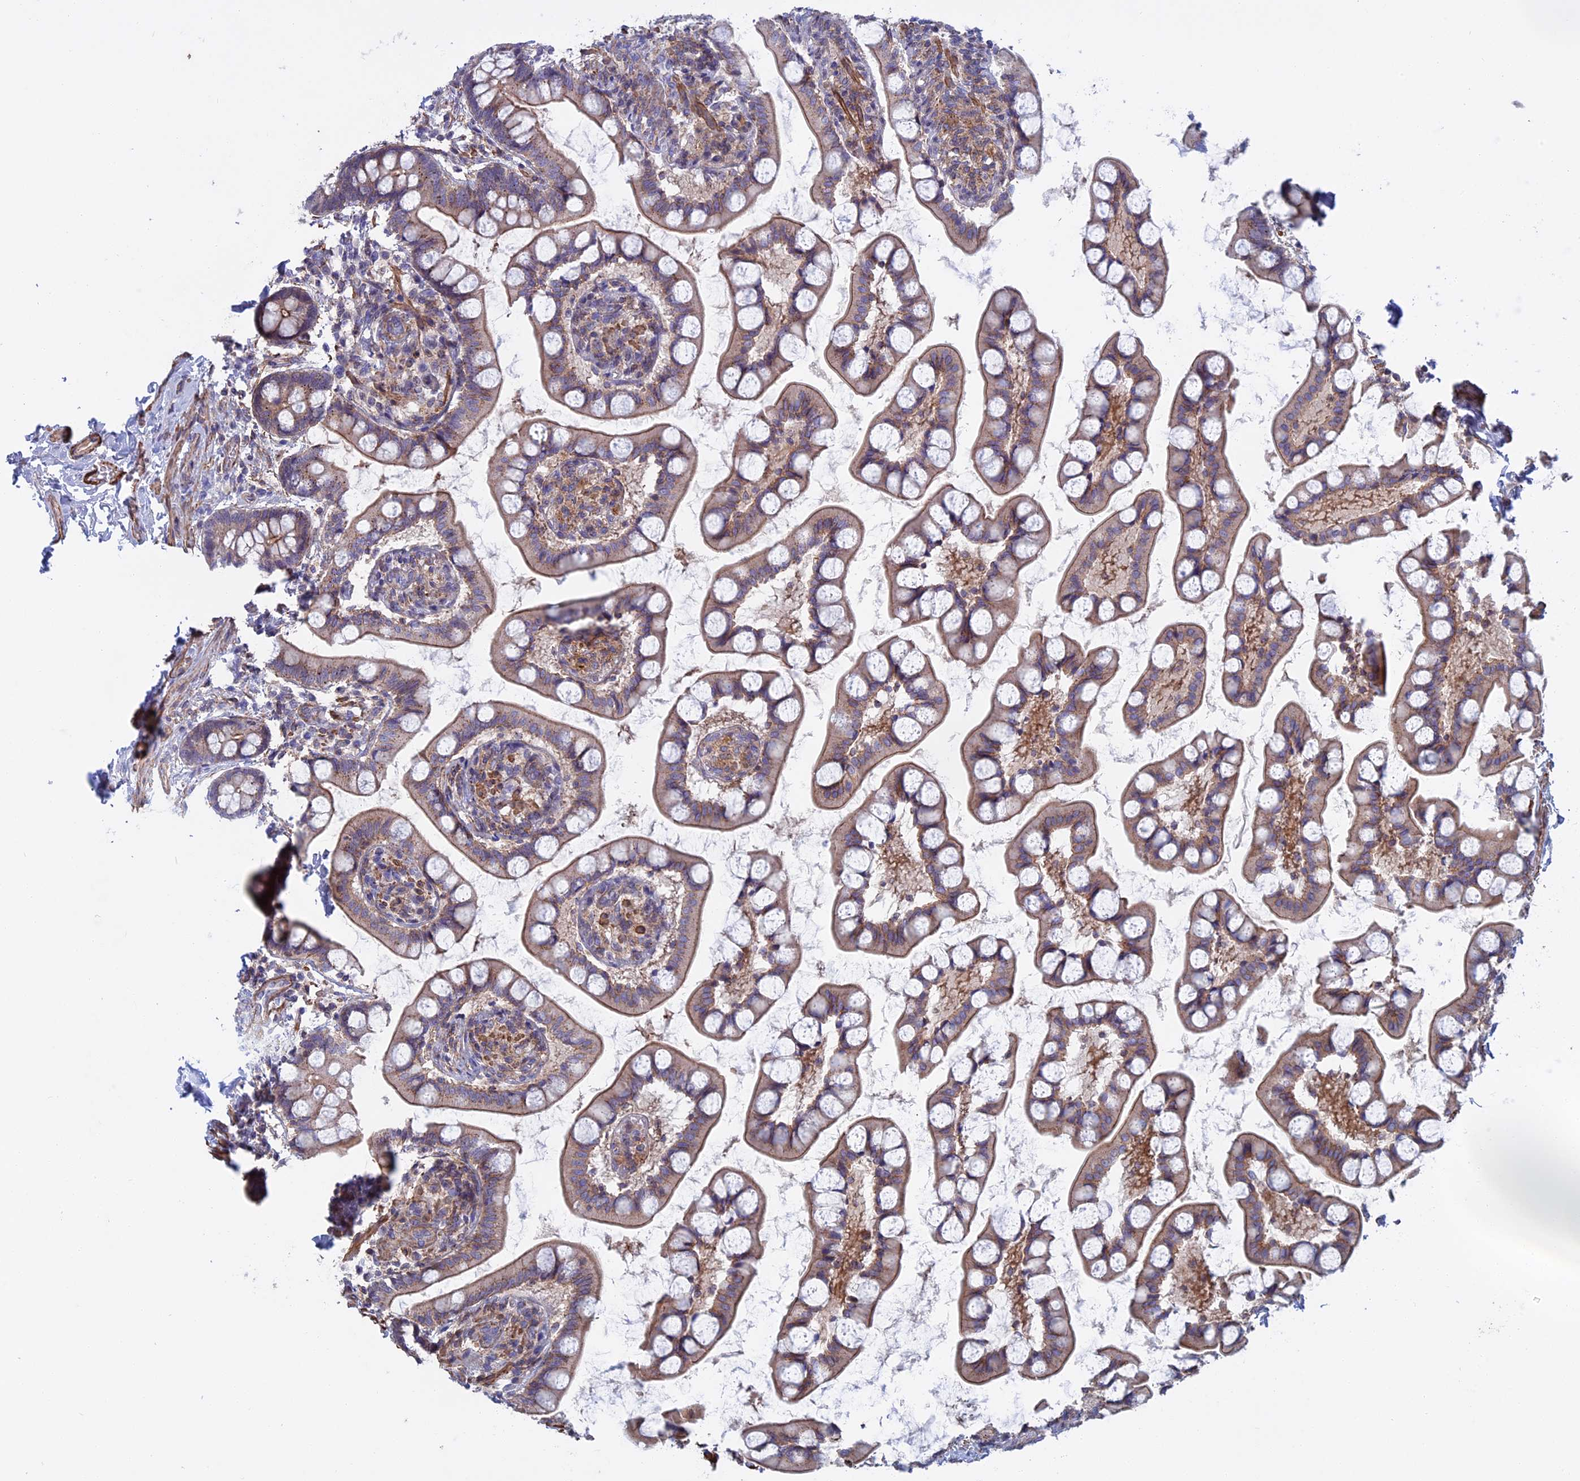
{"staining": {"intensity": "weak", "quantity": "25%-75%", "location": "cytoplasmic/membranous"}, "tissue": "small intestine", "cell_type": "Glandular cells", "image_type": "normal", "snomed": [{"axis": "morphology", "description": "Normal tissue, NOS"}, {"axis": "topography", "description": "Small intestine"}], "caption": "Protein positivity by IHC exhibits weak cytoplasmic/membranous positivity in approximately 25%-75% of glandular cells in benign small intestine.", "gene": "LYPD5", "patient": {"sex": "male", "age": 52}}